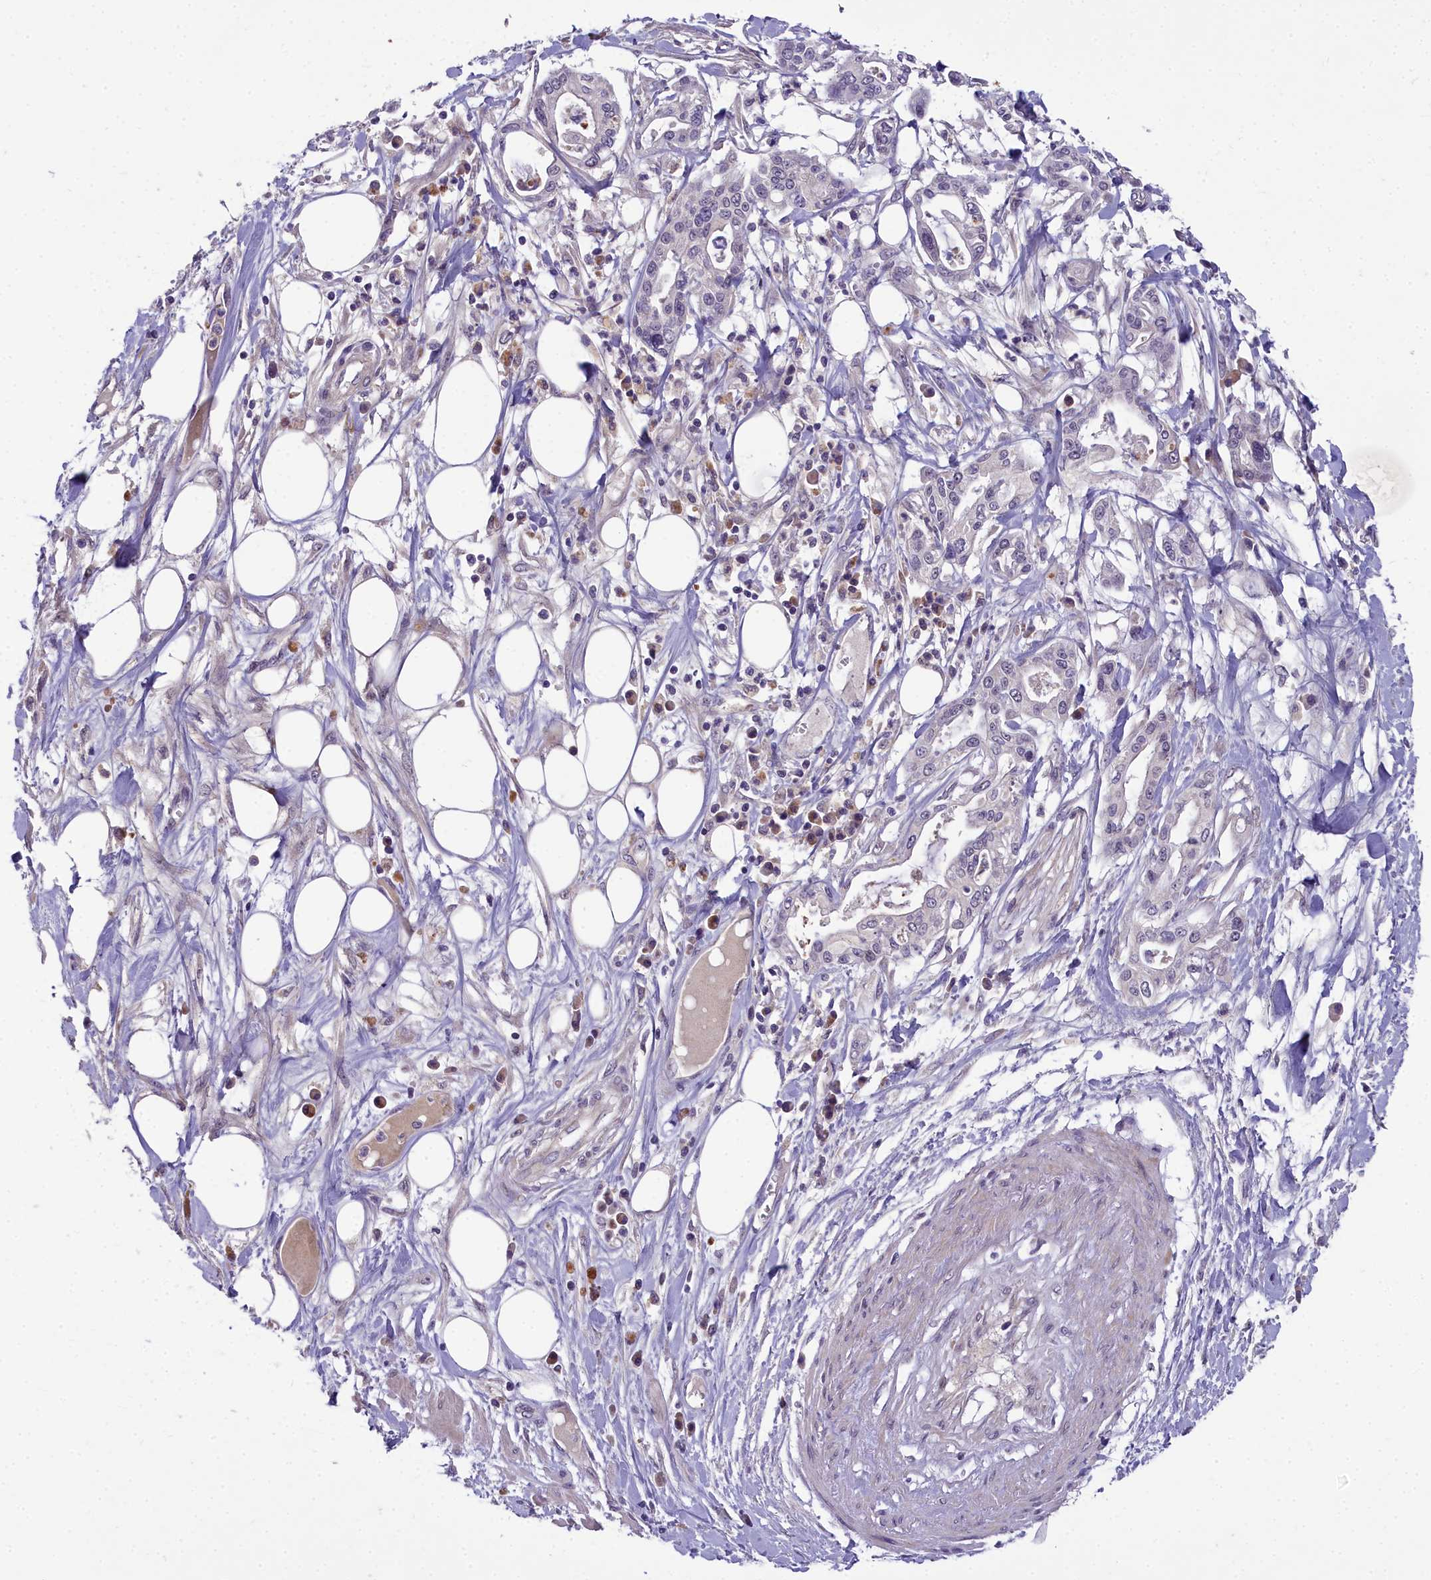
{"staining": {"intensity": "negative", "quantity": "none", "location": "none"}, "tissue": "pancreatic cancer", "cell_type": "Tumor cells", "image_type": "cancer", "snomed": [{"axis": "morphology", "description": "Adenocarcinoma, NOS"}, {"axis": "topography", "description": "Pancreas"}], "caption": "Histopathology image shows no significant protein expression in tumor cells of pancreatic adenocarcinoma.", "gene": "ZNF333", "patient": {"sex": "male", "age": 68}}